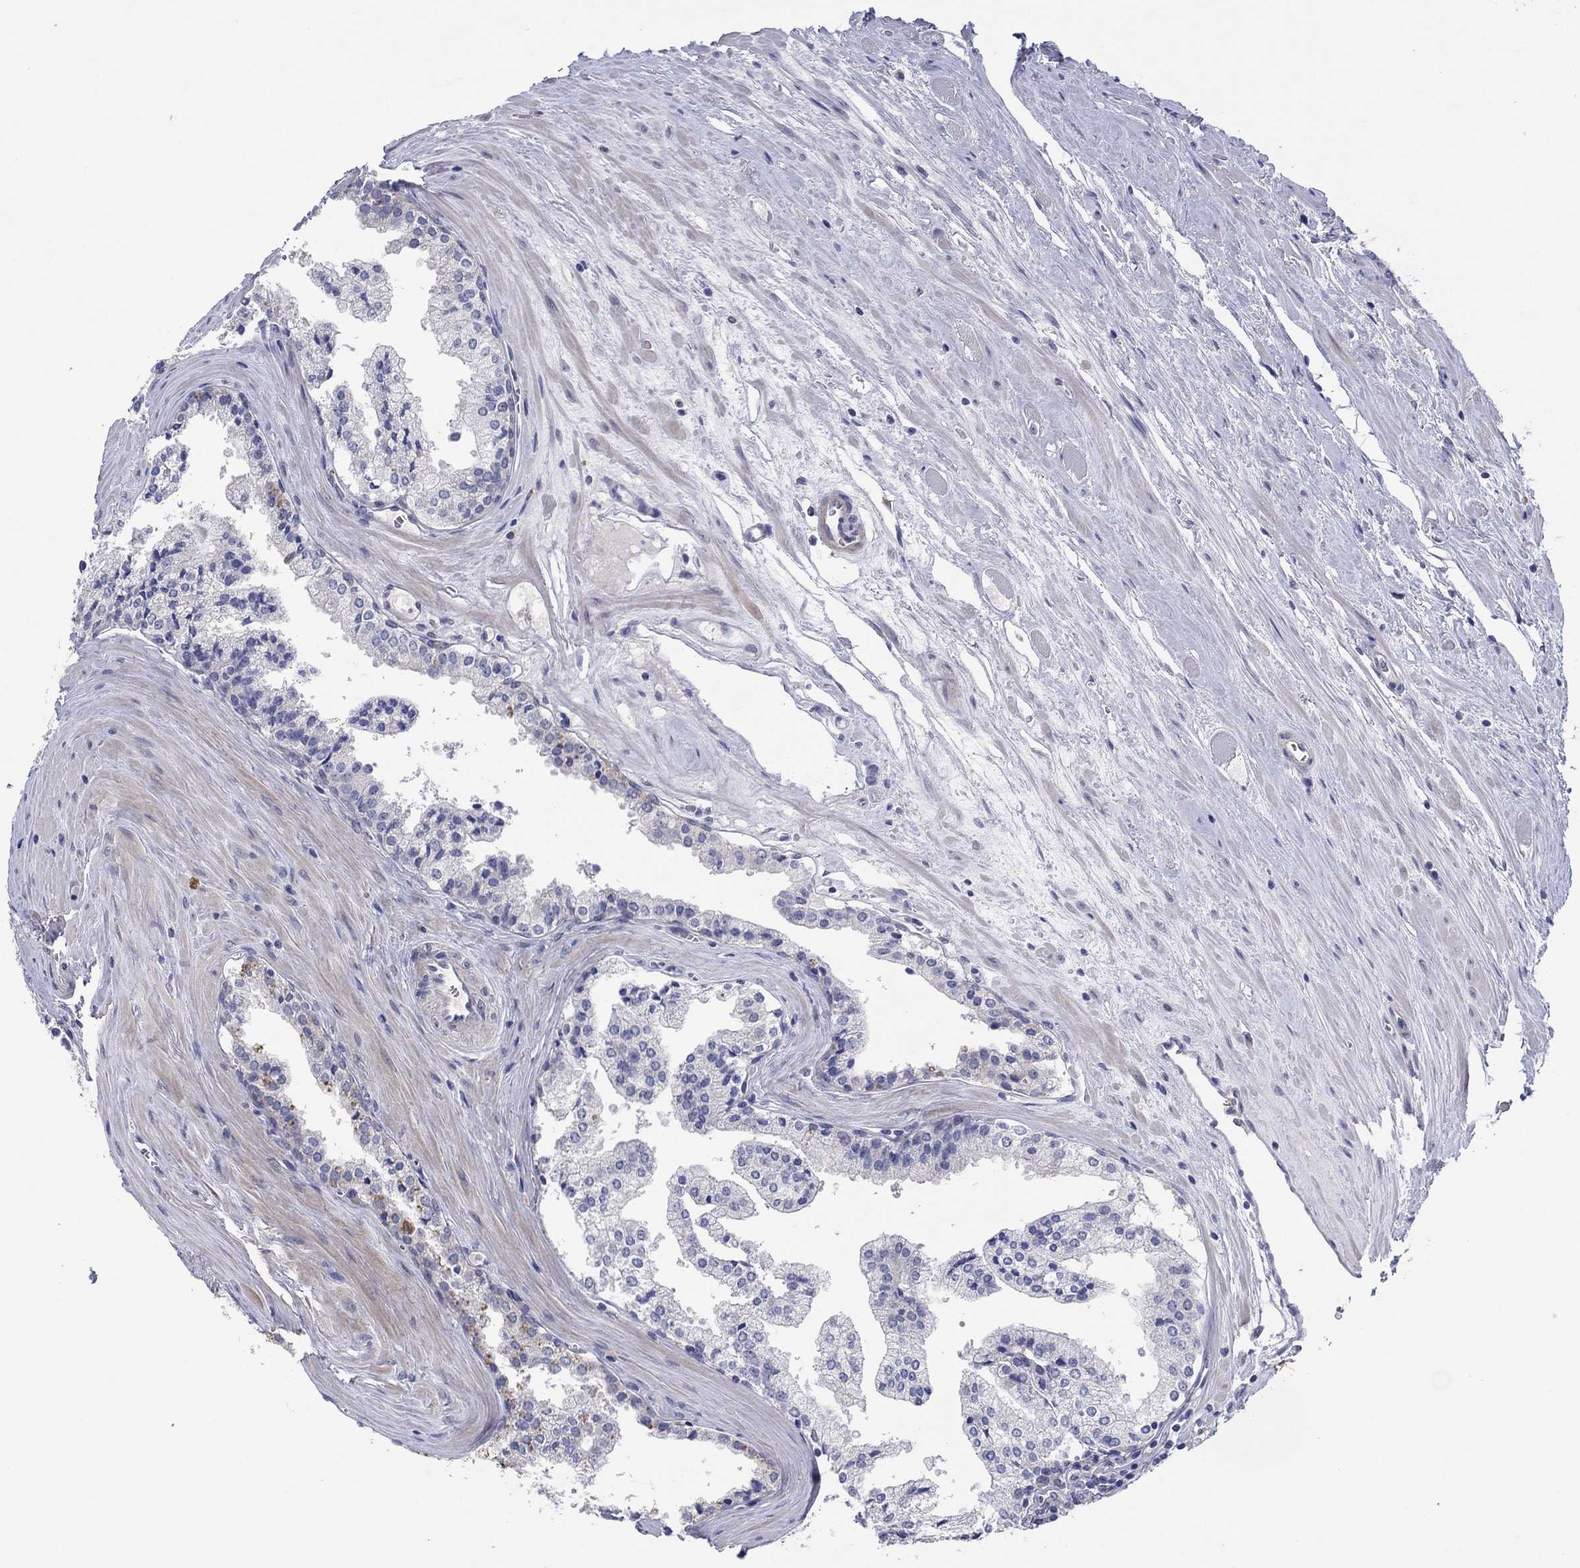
{"staining": {"intensity": "negative", "quantity": "none", "location": "none"}, "tissue": "prostate cancer", "cell_type": "Tumor cells", "image_type": "cancer", "snomed": [{"axis": "morphology", "description": "Adenocarcinoma, NOS"}, {"axis": "topography", "description": "Prostate"}], "caption": "IHC of prostate cancer displays no staining in tumor cells.", "gene": "HDC", "patient": {"sex": "male", "age": 72}}